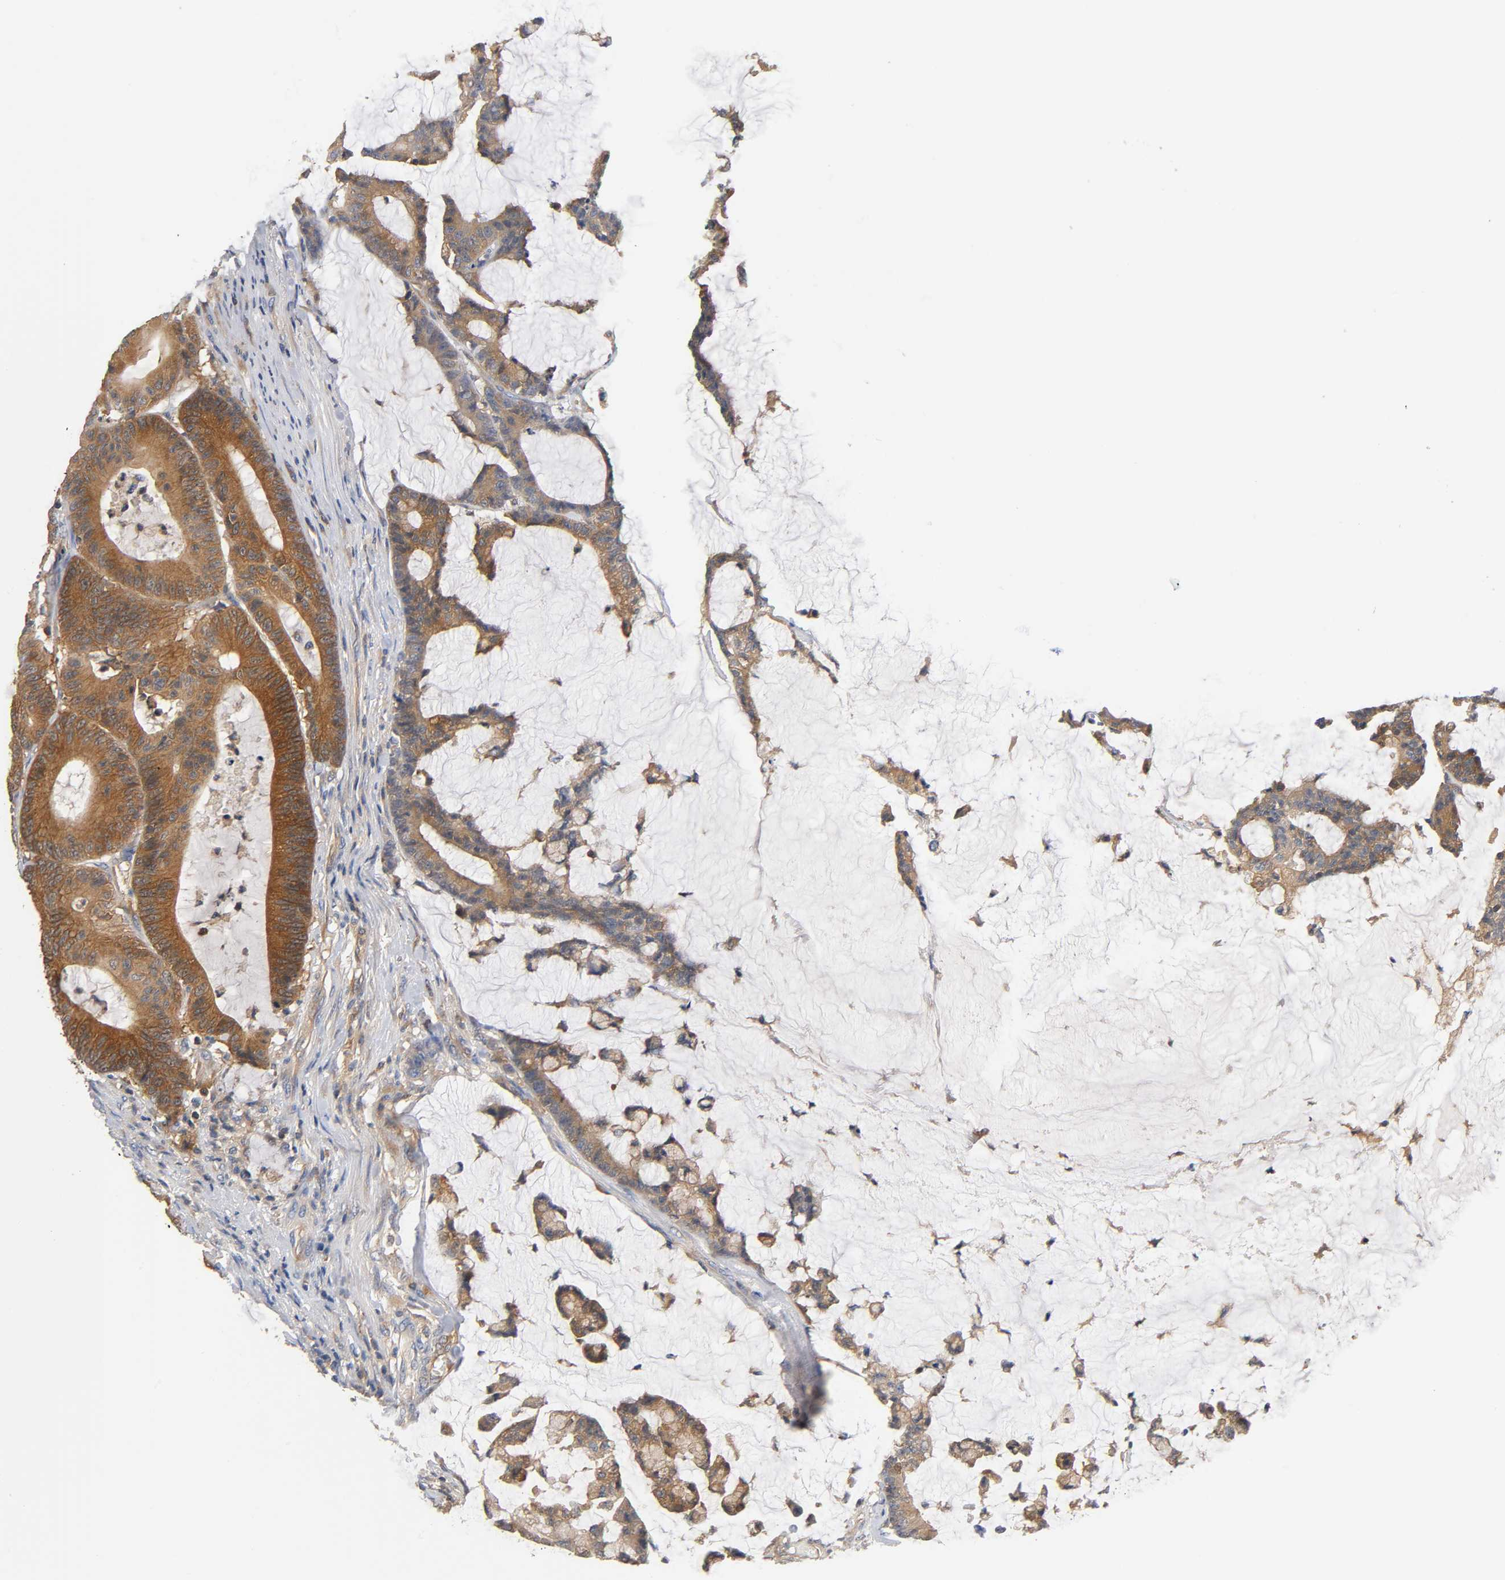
{"staining": {"intensity": "strong", "quantity": ">75%", "location": "cytoplasmic/membranous"}, "tissue": "colorectal cancer", "cell_type": "Tumor cells", "image_type": "cancer", "snomed": [{"axis": "morphology", "description": "Adenocarcinoma, NOS"}, {"axis": "topography", "description": "Colon"}], "caption": "Colorectal cancer (adenocarcinoma) stained with DAB (3,3'-diaminobenzidine) immunohistochemistry displays high levels of strong cytoplasmic/membranous expression in about >75% of tumor cells.", "gene": "PRKAB1", "patient": {"sex": "female", "age": 84}}